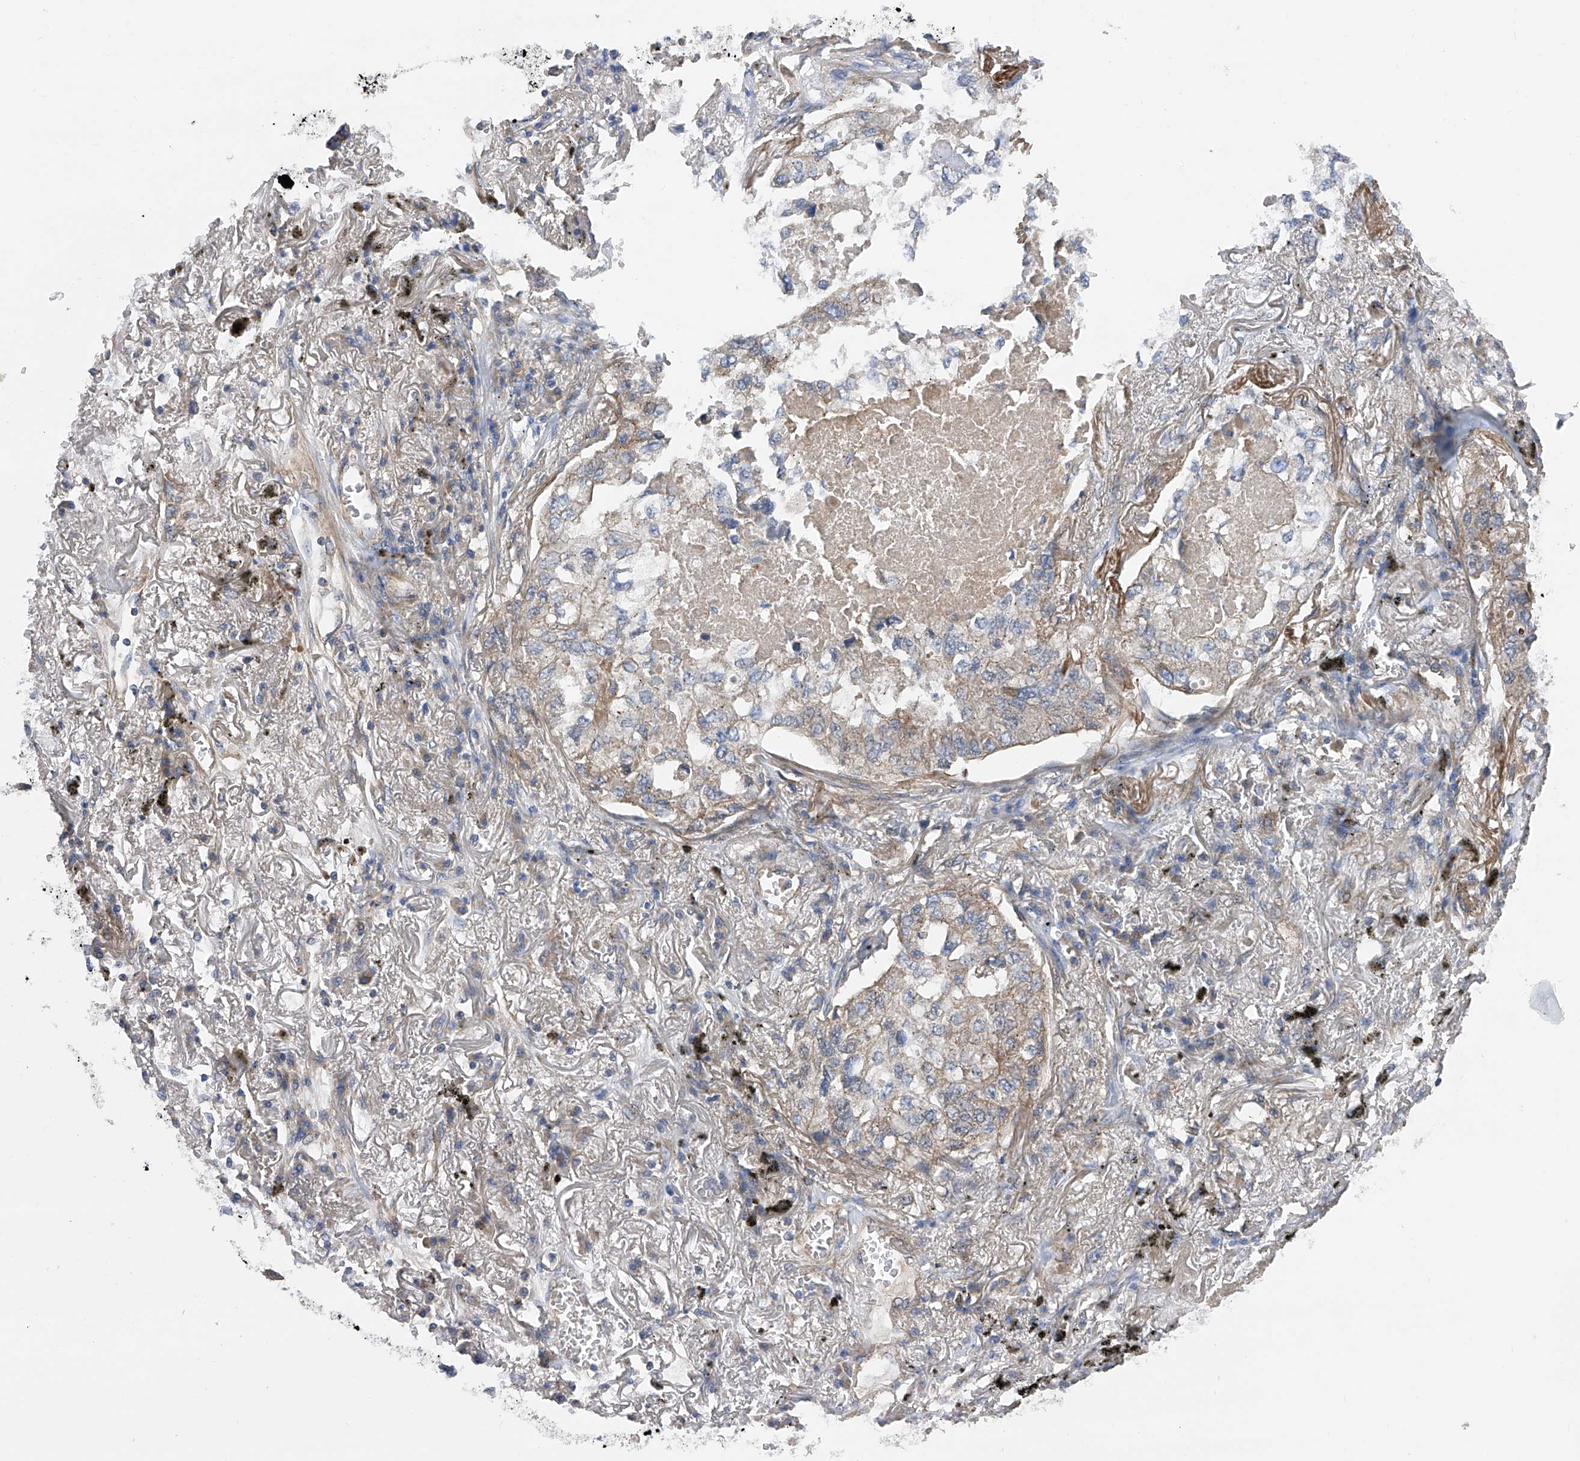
{"staining": {"intensity": "weak", "quantity": "25%-75%", "location": "cytoplasmic/membranous"}, "tissue": "lung cancer", "cell_type": "Tumor cells", "image_type": "cancer", "snomed": [{"axis": "morphology", "description": "Adenocarcinoma, NOS"}, {"axis": "topography", "description": "Lung"}], "caption": "A high-resolution photomicrograph shows immunohistochemistry (IHC) staining of lung cancer, which displays weak cytoplasmic/membranous positivity in approximately 25%-75% of tumor cells. (Stains: DAB in brown, nuclei in blue, Microscopy: brightfield microscopy at high magnification).", "gene": "PTK2", "patient": {"sex": "male", "age": 65}}